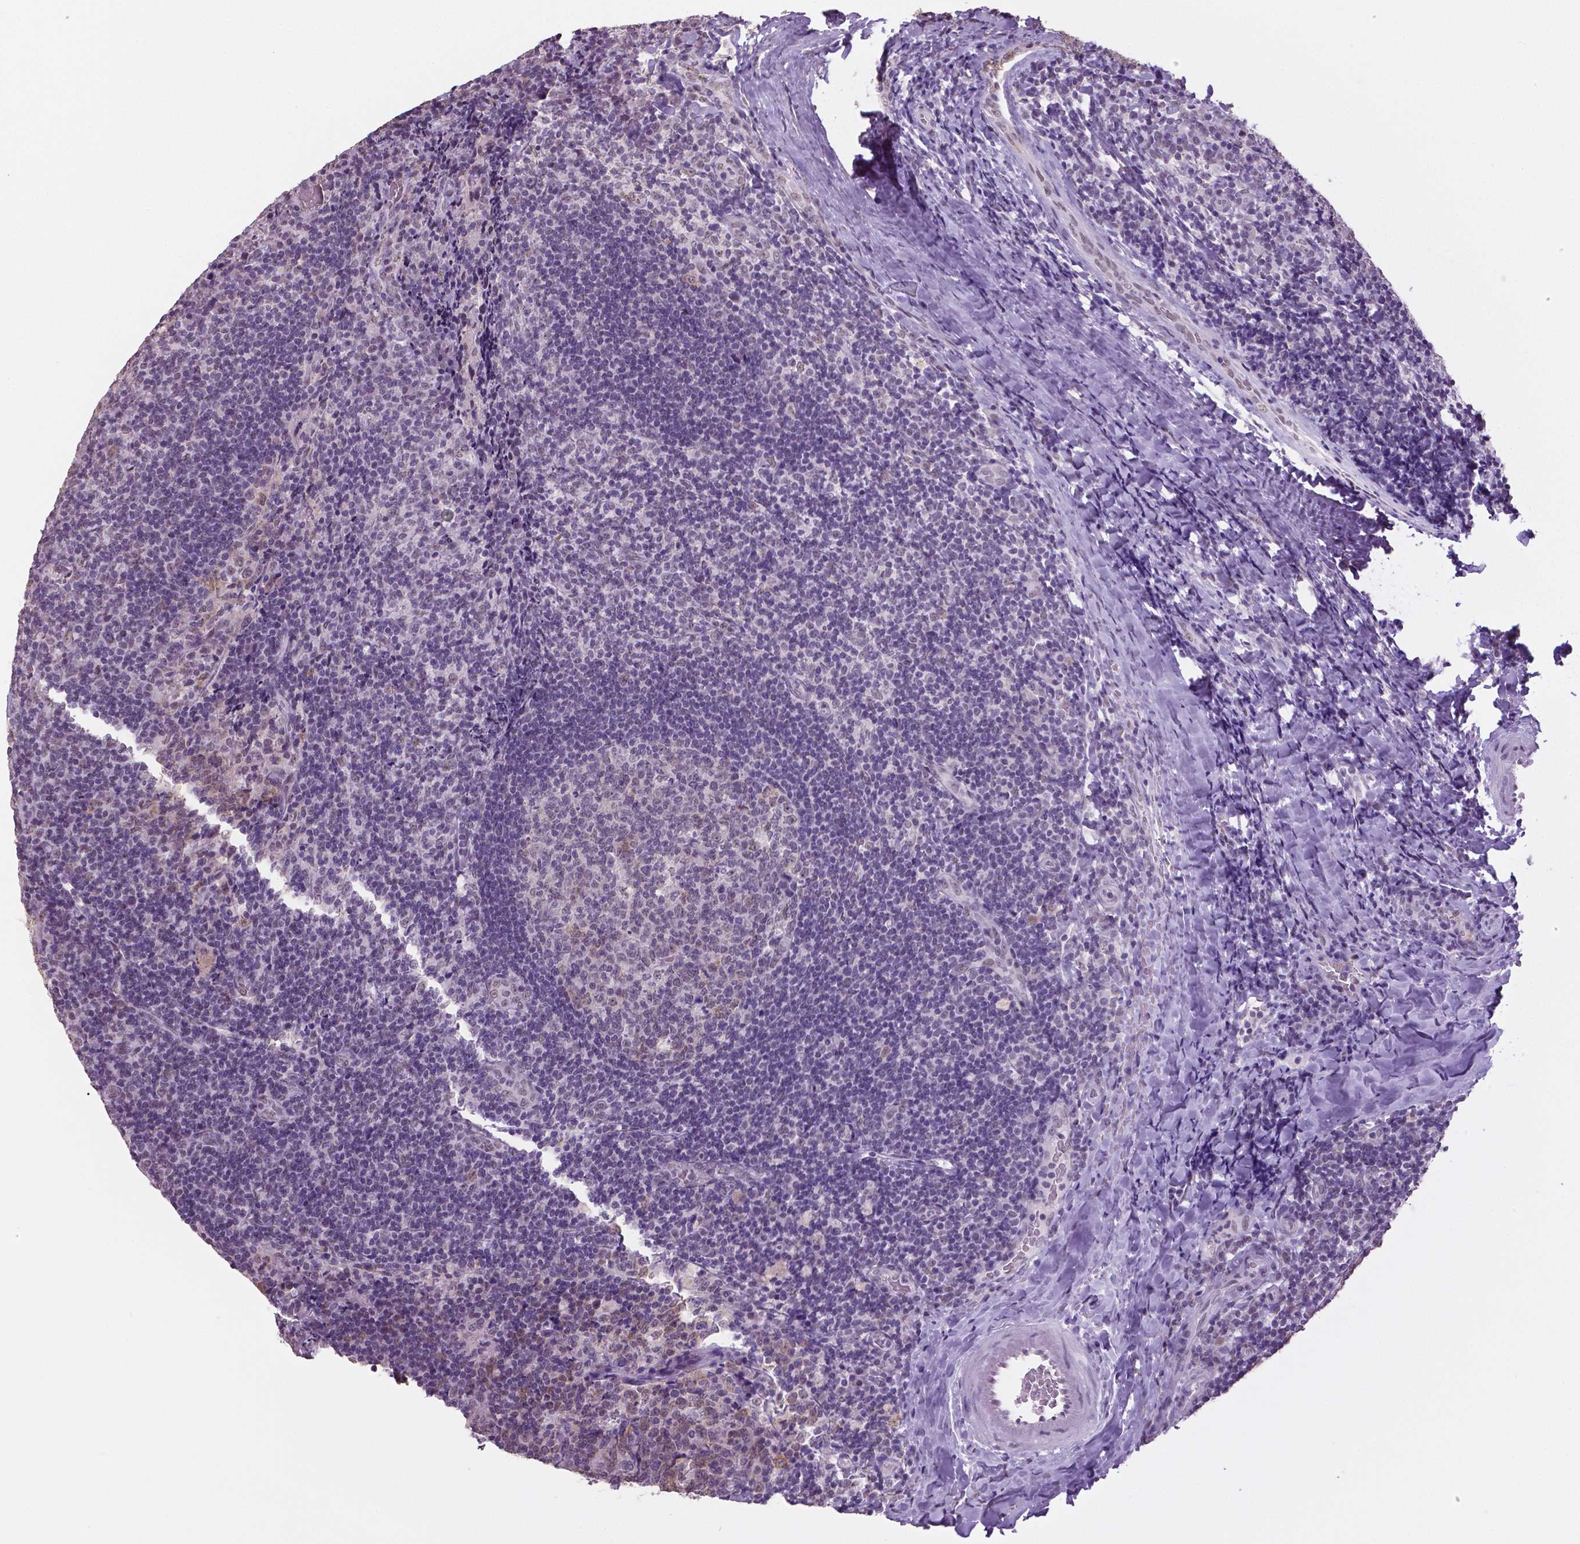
{"staining": {"intensity": "negative", "quantity": "none", "location": "none"}, "tissue": "tonsil", "cell_type": "Germinal center cells", "image_type": "normal", "snomed": [{"axis": "morphology", "description": "Normal tissue, NOS"}, {"axis": "topography", "description": "Tonsil"}], "caption": "Protein analysis of benign tonsil exhibits no significant expression in germinal center cells. (DAB (3,3'-diaminobenzidine) immunohistochemistry (IHC) with hematoxylin counter stain).", "gene": "IGF2BP1", "patient": {"sex": "male", "age": 17}}